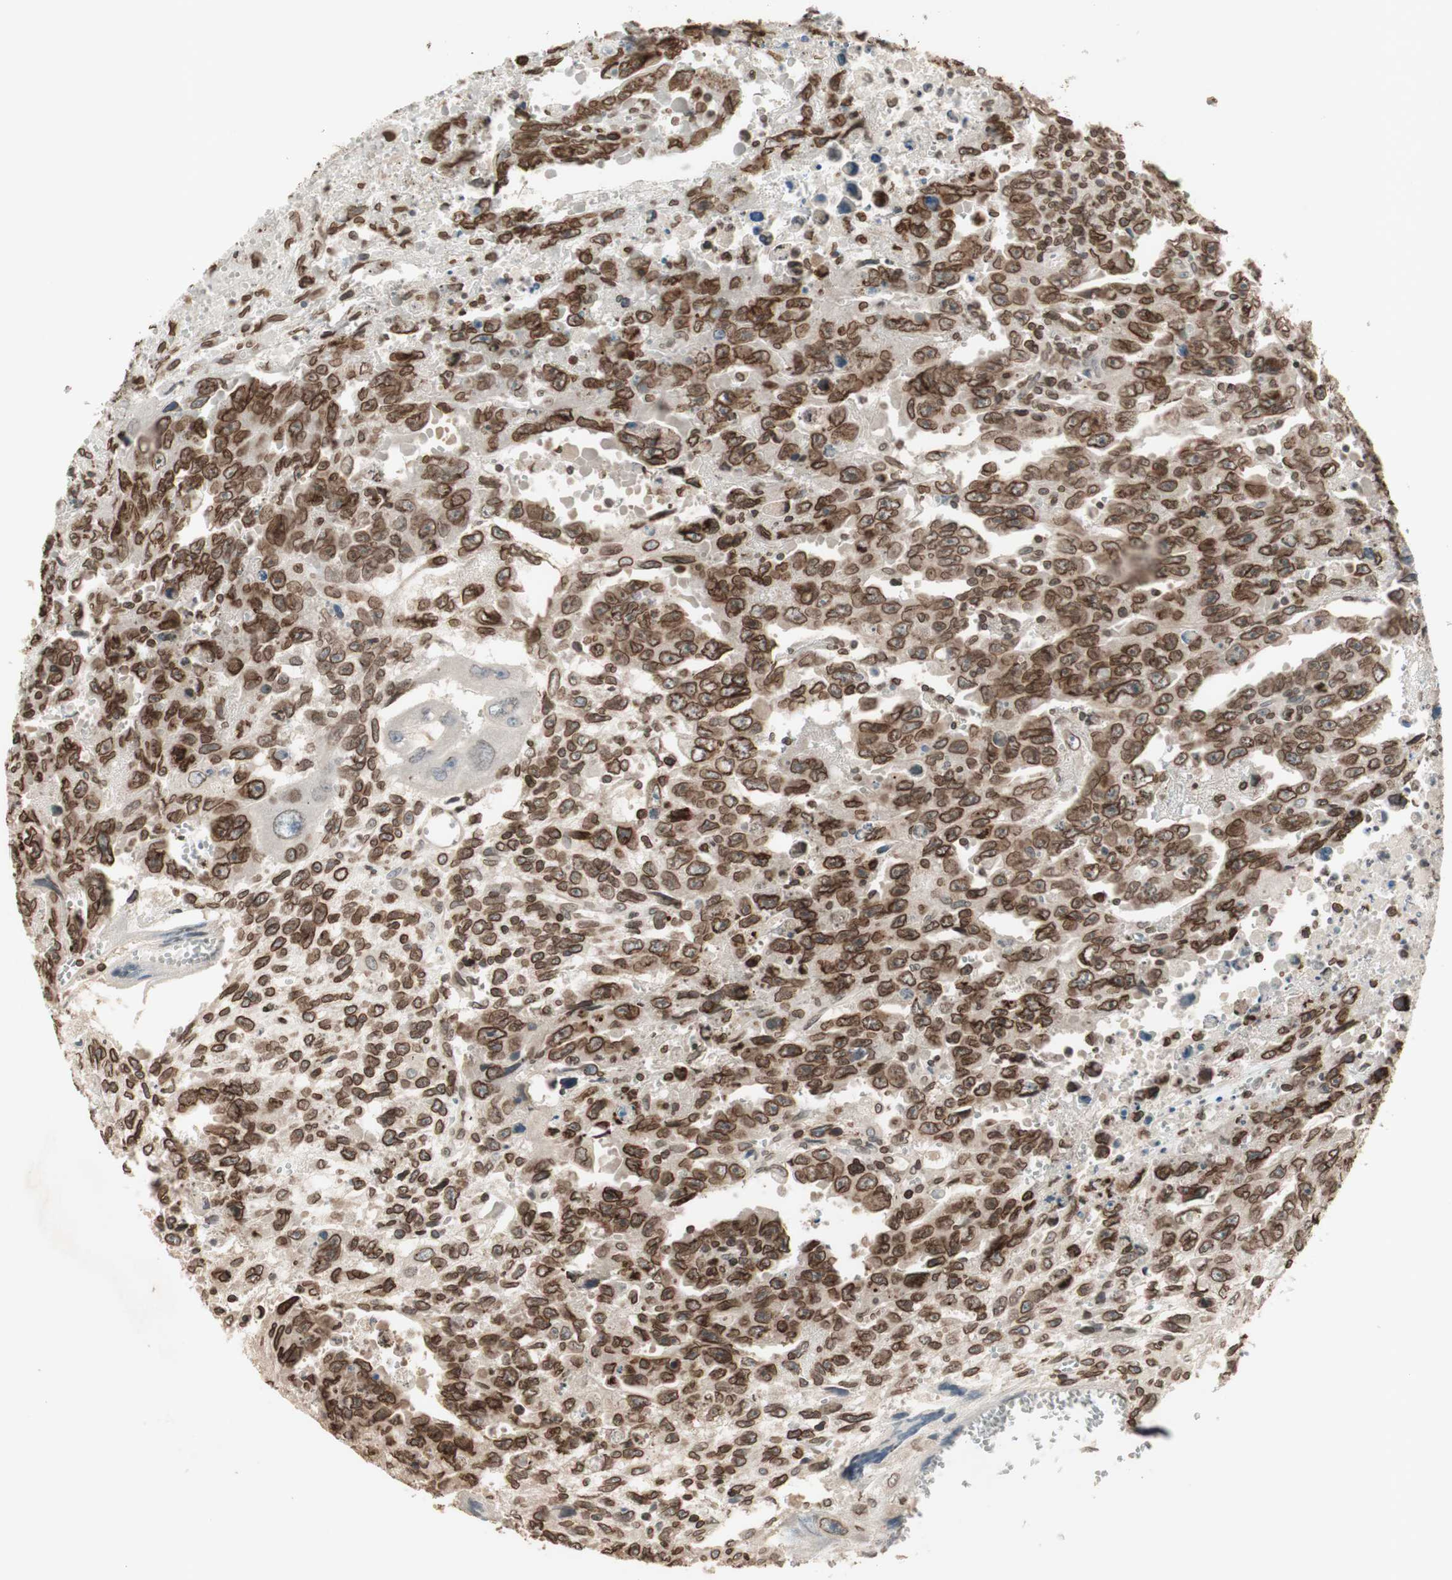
{"staining": {"intensity": "moderate", "quantity": ">75%", "location": "cytoplasmic/membranous,nuclear"}, "tissue": "testis cancer", "cell_type": "Tumor cells", "image_type": "cancer", "snomed": [{"axis": "morphology", "description": "Carcinoma, Embryonal, NOS"}, {"axis": "topography", "description": "Testis"}], "caption": "This is an image of immunohistochemistry staining of testis embryonal carcinoma, which shows moderate expression in the cytoplasmic/membranous and nuclear of tumor cells.", "gene": "TMPO", "patient": {"sex": "male", "age": 28}}